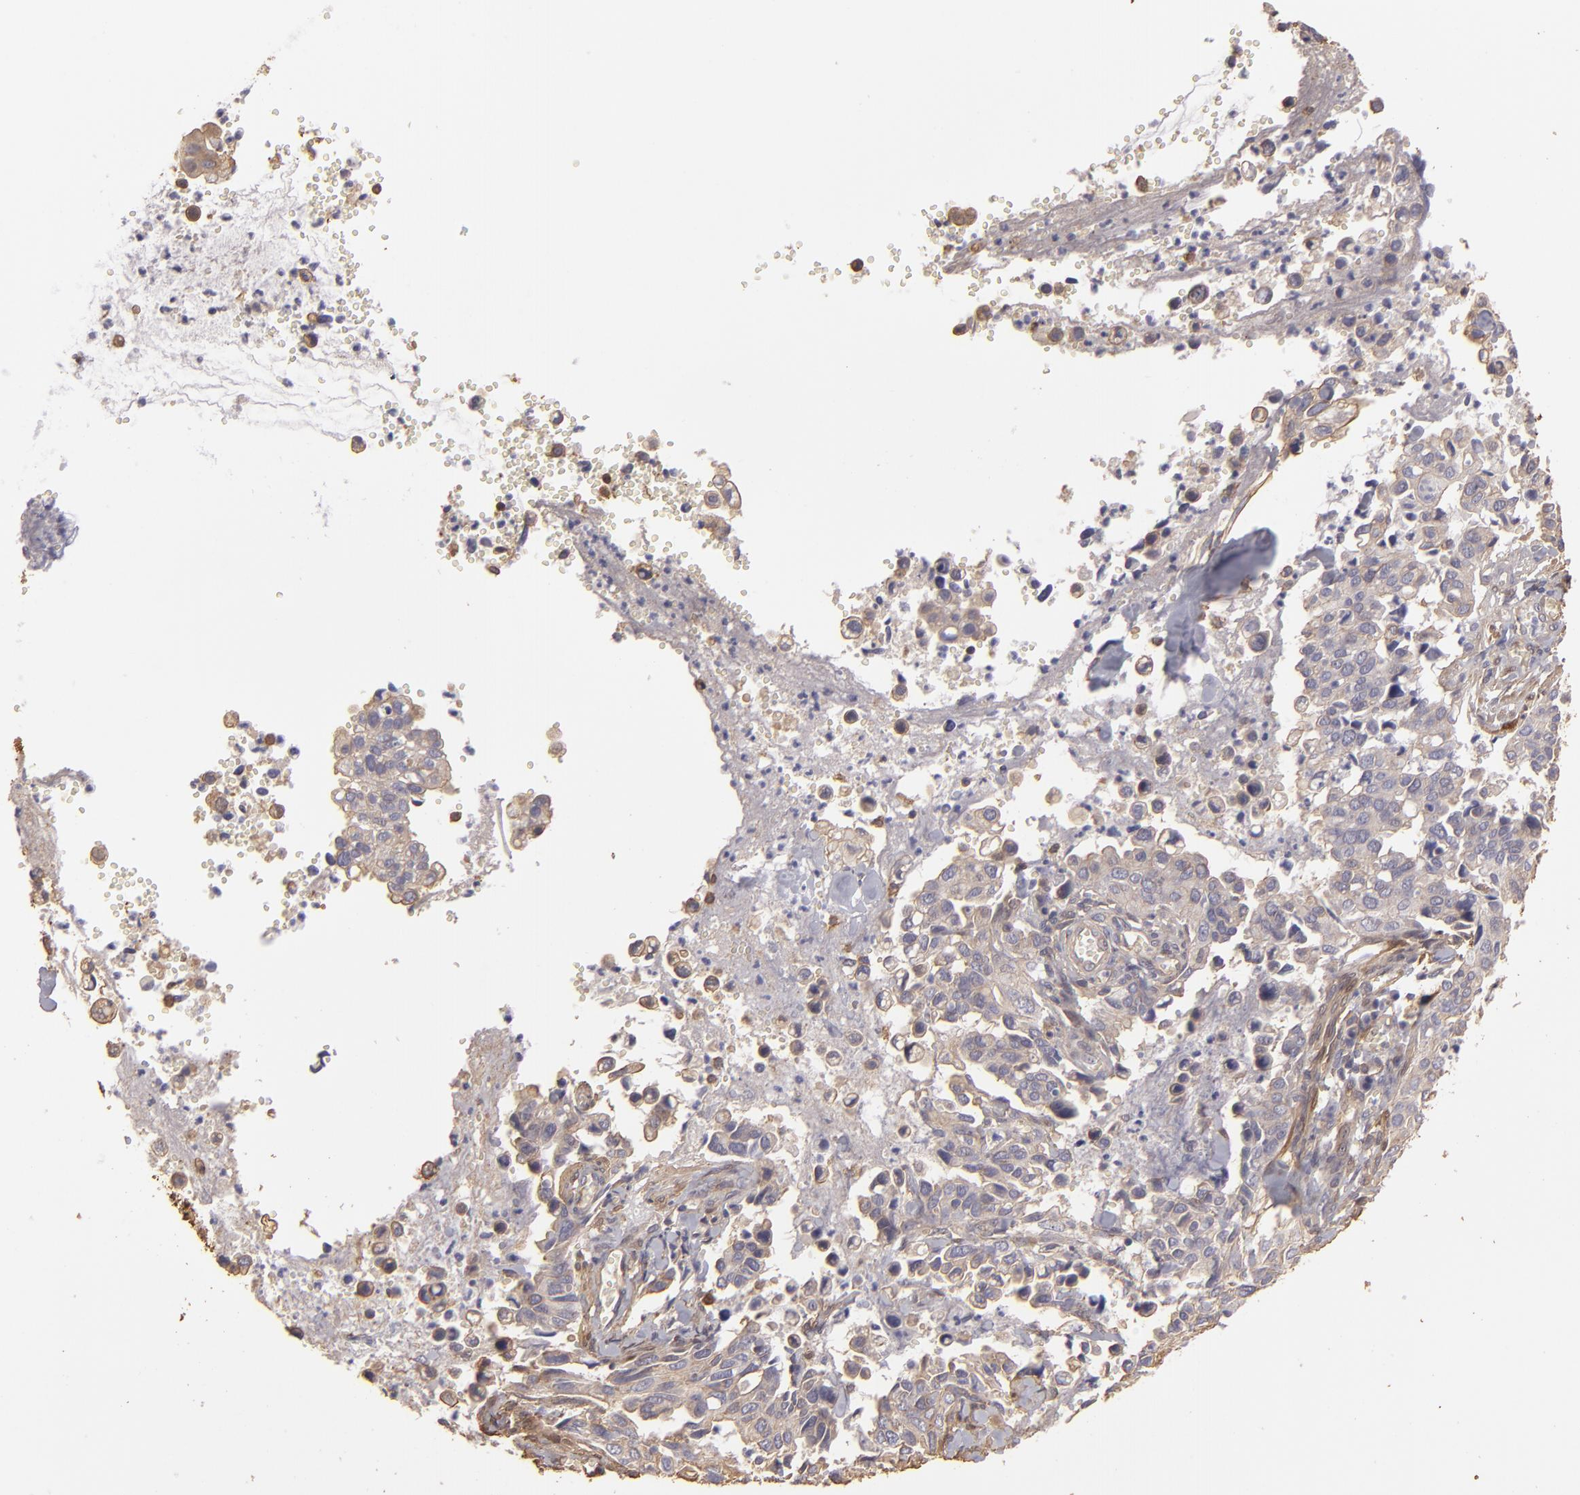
{"staining": {"intensity": "negative", "quantity": "none", "location": "none"}, "tissue": "cervical cancer", "cell_type": "Tumor cells", "image_type": "cancer", "snomed": [{"axis": "morphology", "description": "Normal tissue, NOS"}, {"axis": "morphology", "description": "Squamous cell carcinoma, NOS"}, {"axis": "topography", "description": "Cervix"}], "caption": "A histopathology image of cervical squamous cell carcinoma stained for a protein demonstrates no brown staining in tumor cells. The staining was performed using DAB (3,3'-diaminobenzidine) to visualize the protein expression in brown, while the nuclei were stained in blue with hematoxylin (Magnification: 20x).", "gene": "HSPB6", "patient": {"sex": "female", "age": 45}}